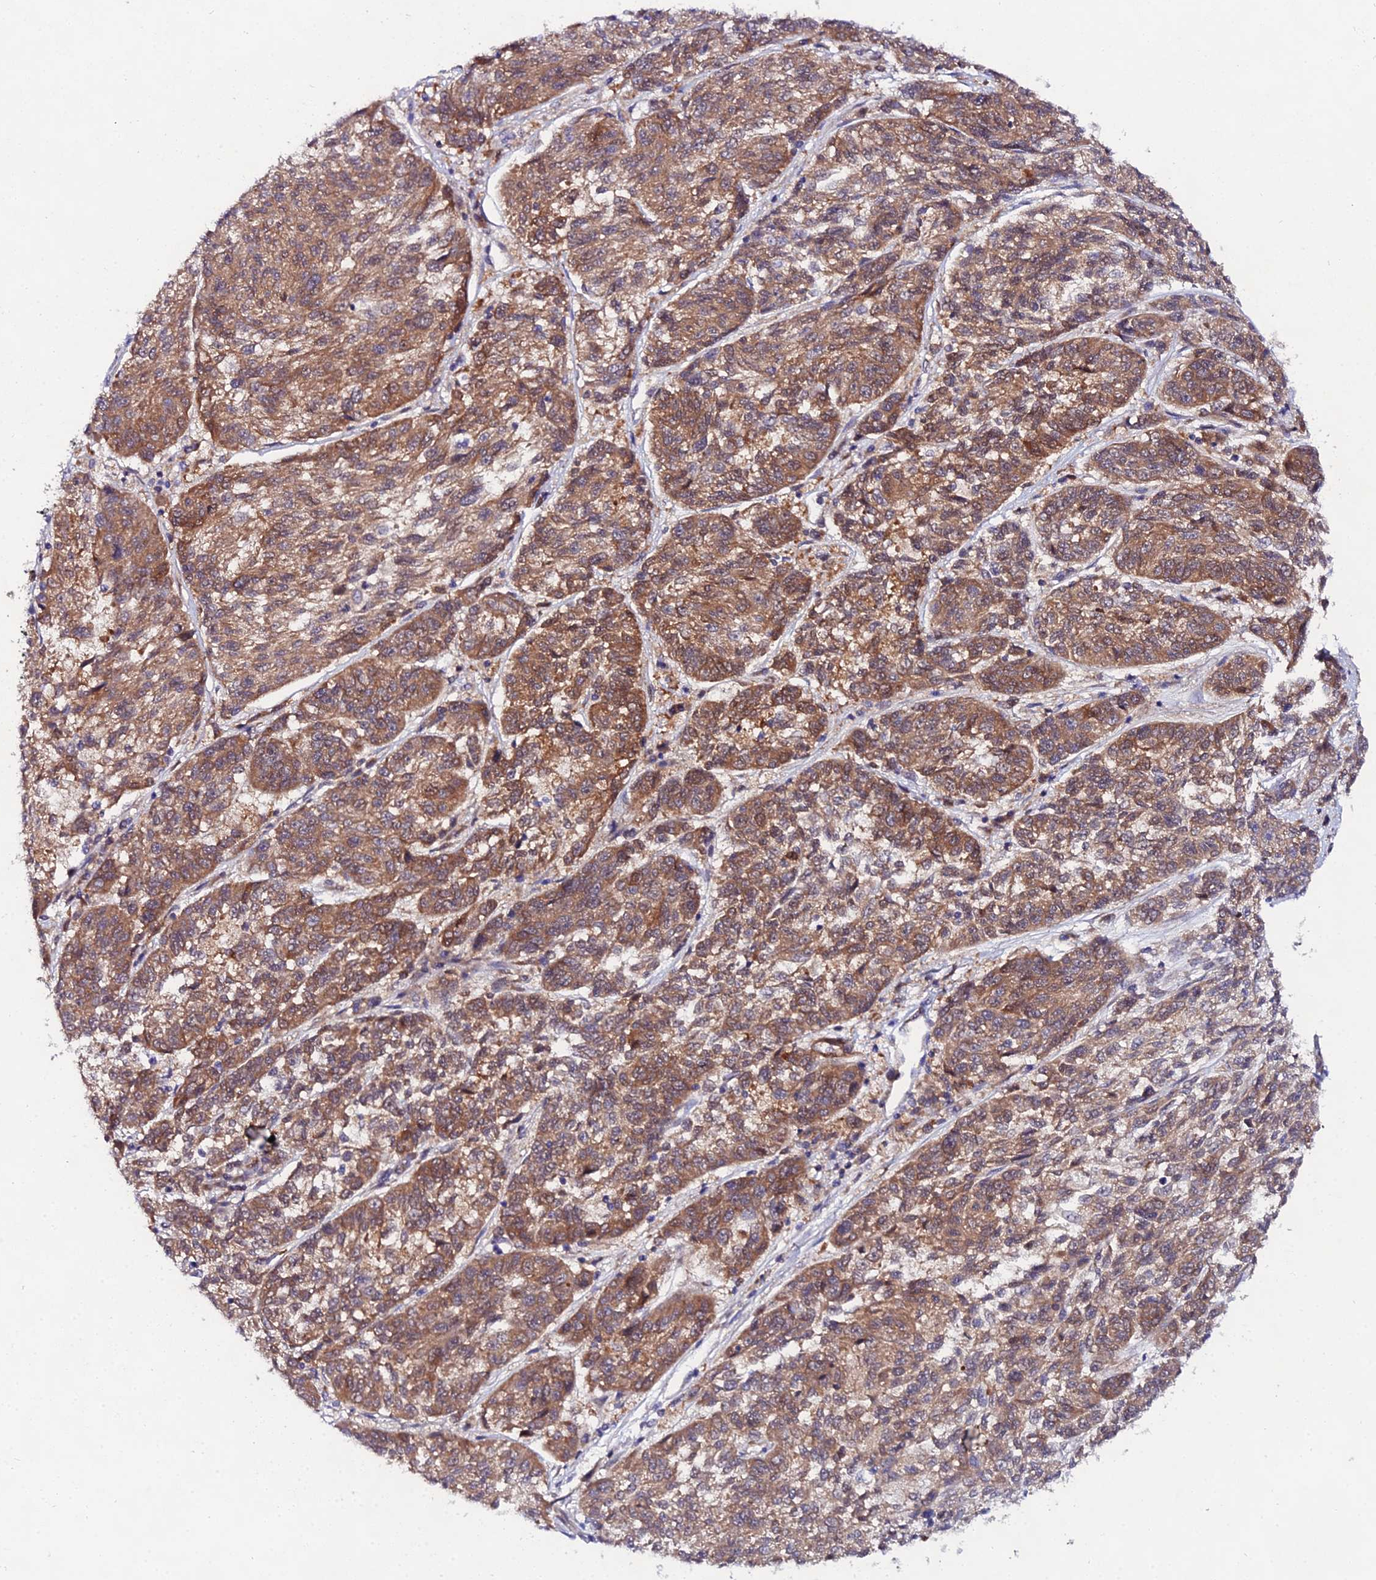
{"staining": {"intensity": "moderate", "quantity": ">75%", "location": "cytoplasmic/membranous"}, "tissue": "melanoma", "cell_type": "Tumor cells", "image_type": "cancer", "snomed": [{"axis": "morphology", "description": "Malignant melanoma, NOS"}, {"axis": "topography", "description": "Skin"}], "caption": "Melanoma tissue exhibits moderate cytoplasmic/membranous expression in approximately >75% of tumor cells, visualized by immunohistochemistry. Using DAB (3,3'-diaminobenzidine) (brown) and hematoxylin (blue) stains, captured at high magnification using brightfield microscopy.", "gene": "PPP2R2C", "patient": {"sex": "male", "age": 53}}